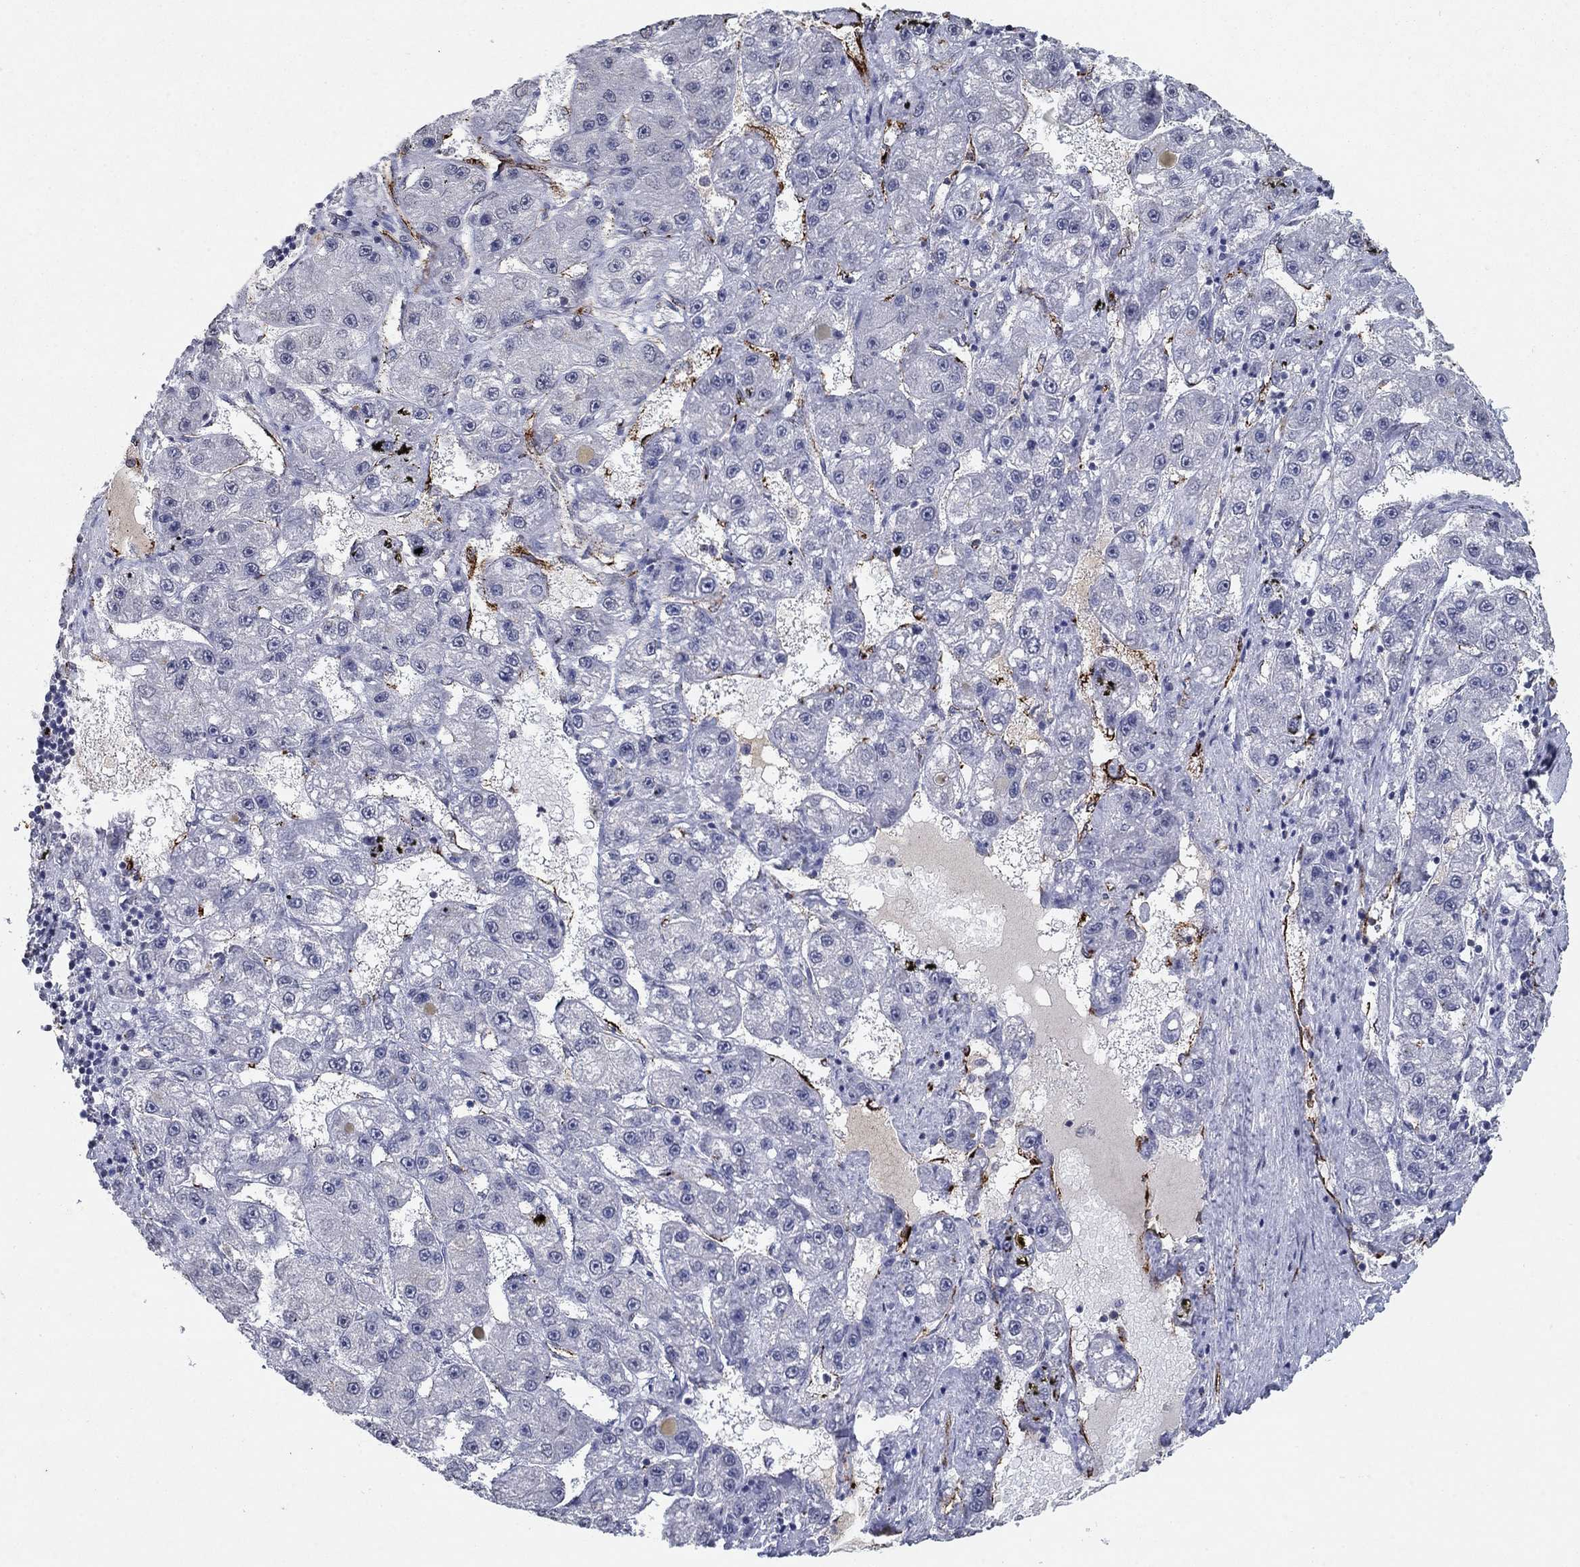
{"staining": {"intensity": "negative", "quantity": "none", "location": "none"}, "tissue": "liver cancer", "cell_type": "Tumor cells", "image_type": "cancer", "snomed": [{"axis": "morphology", "description": "Carcinoma, Hepatocellular, NOS"}, {"axis": "topography", "description": "Liver"}], "caption": "Liver cancer was stained to show a protein in brown. There is no significant expression in tumor cells.", "gene": "TINAG", "patient": {"sex": "female", "age": 65}}